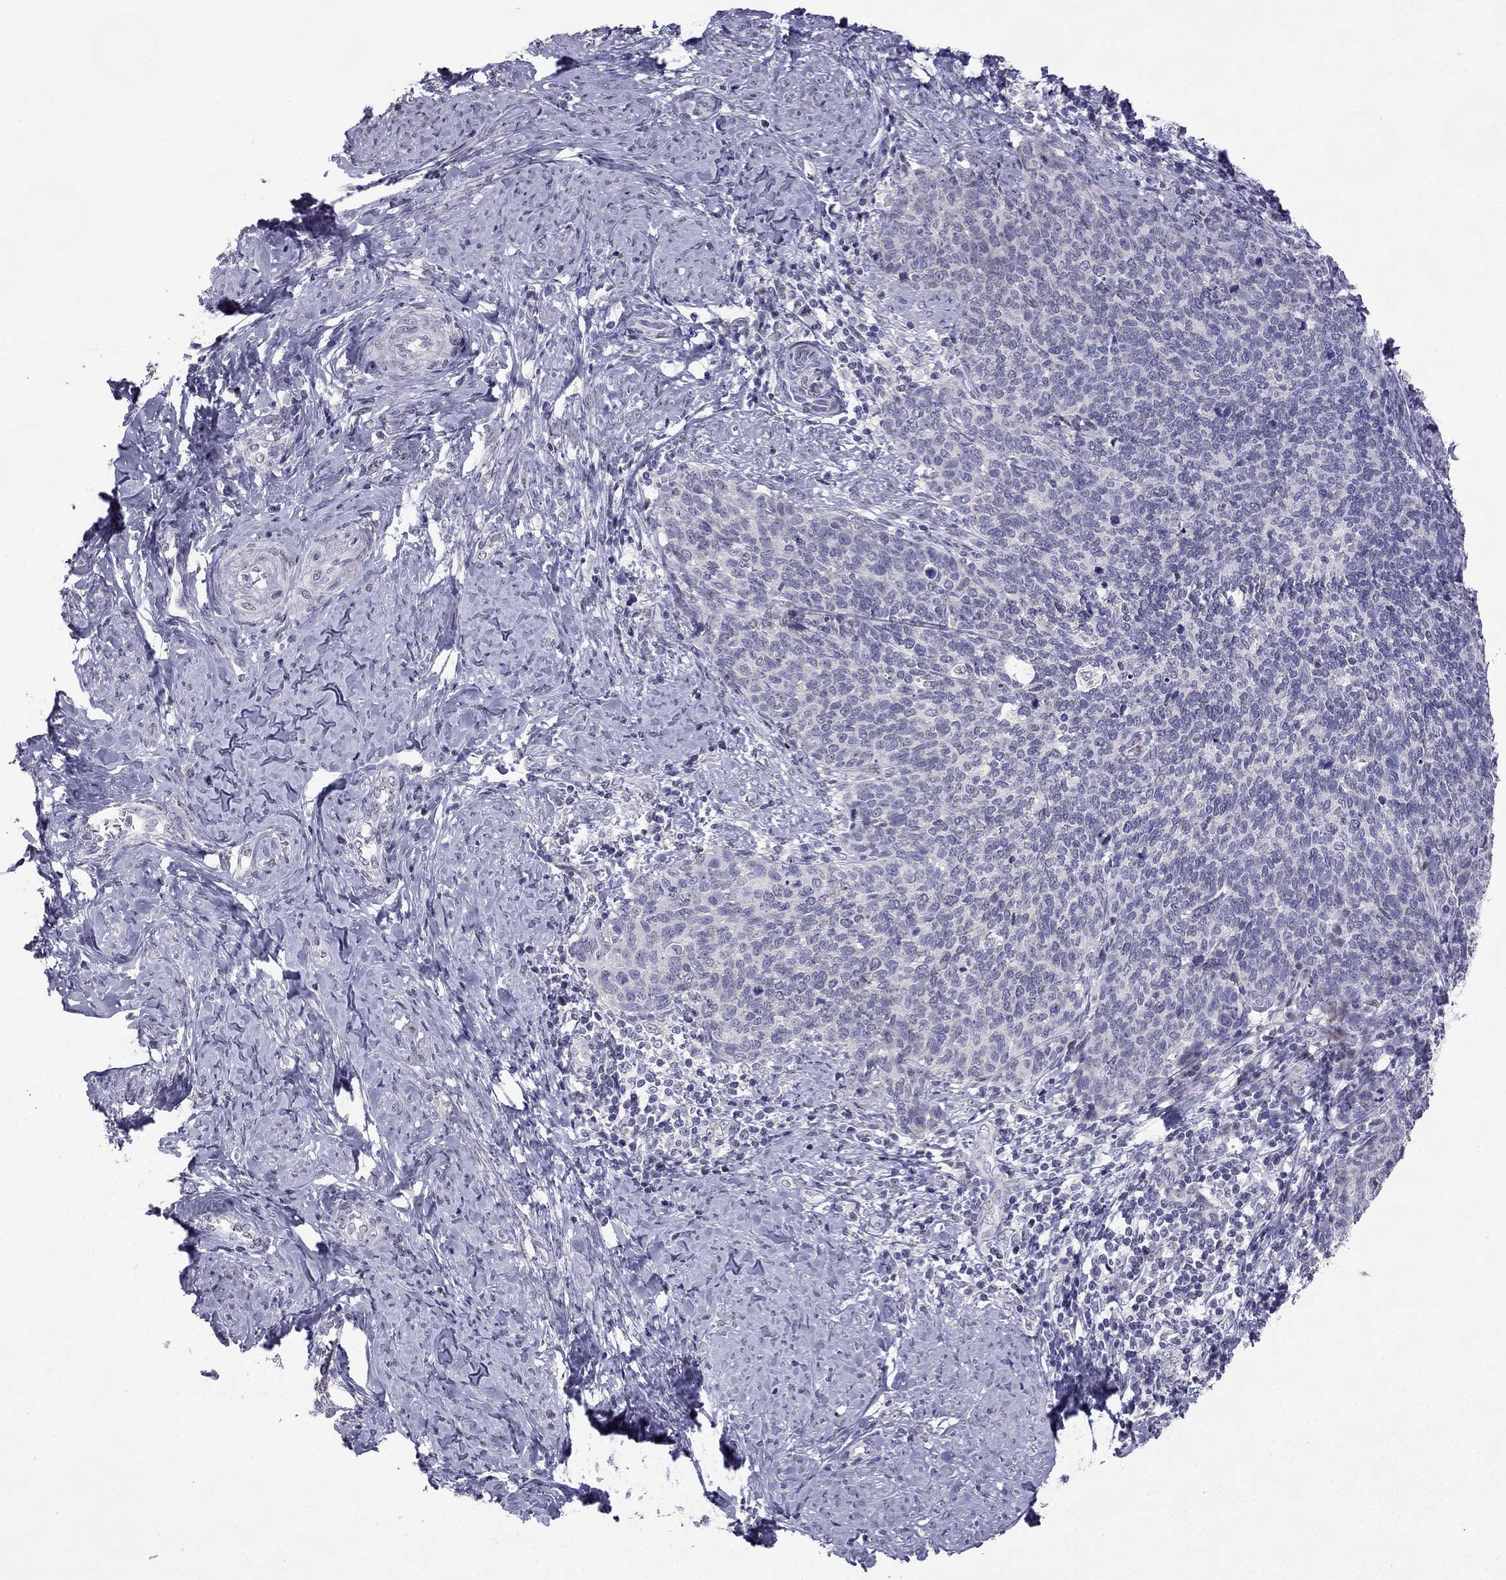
{"staining": {"intensity": "negative", "quantity": "none", "location": "none"}, "tissue": "cervical cancer", "cell_type": "Tumor cells", "image_type": "cancer", "snomed": [{"axis": "morphology", "description": "Normal tissue, NOS"}, {"axis": "morphology", "description": "Squamous cell carcinoma, NOS"}, {"axis": "topography", "description": "Cervix"}], "caption": "IHC photomicrograph of human cervical cancer stained for a protein (brown), which demonstrates no expression in tumor cells.", "gene": "CFAP70", "patient": {"sex": "female", "age": 39}}